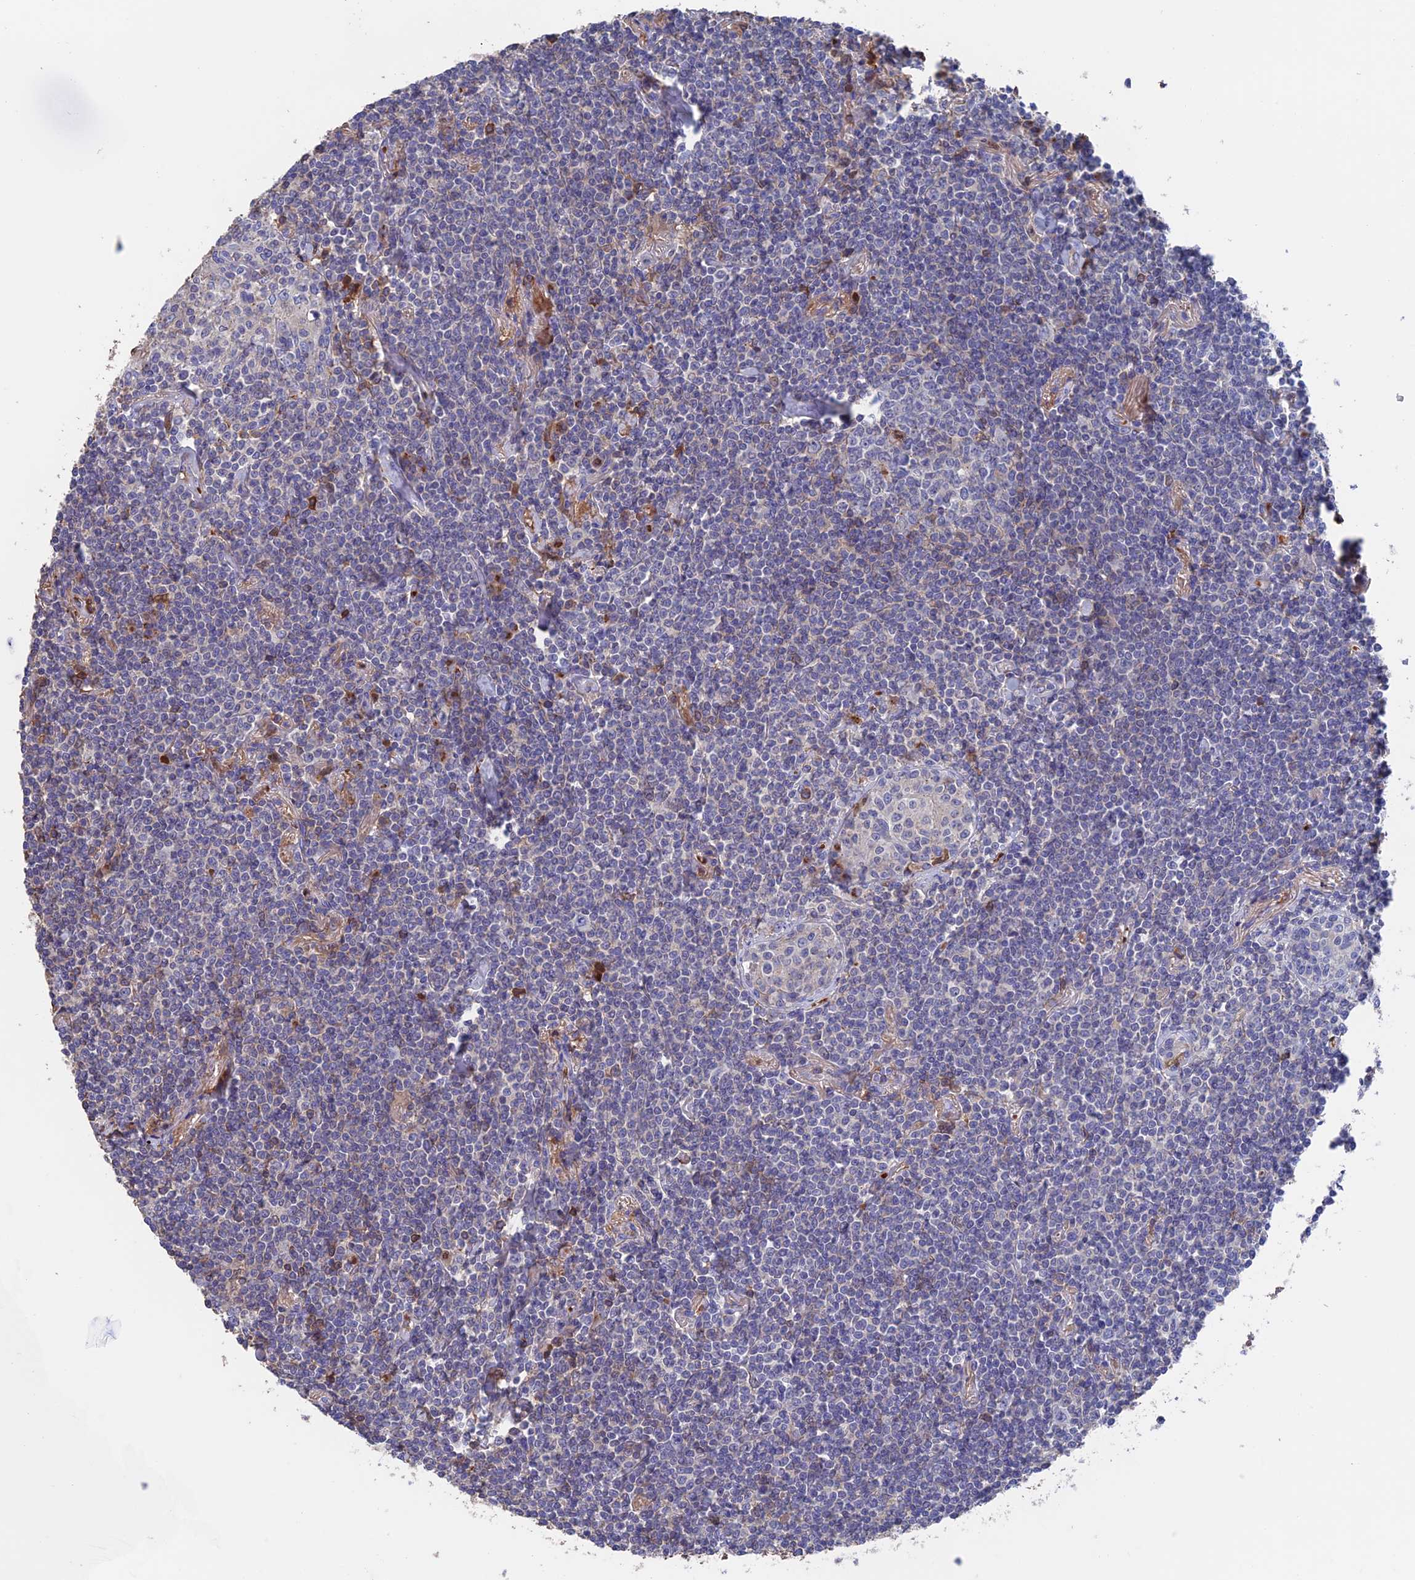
{"staining": {"intensity": "negative", "quantity": "none", "location": "none"}, "tissue": "lymphoma", "cell_type": "Tumor cells", "image_type": "cancer", "snomed": [{"axis": "morphology", "description": "Malignant lymphoma, non-Hodgkin's type, Low grade"}, {"axis": "topography", "description": "Lung"}], "caption": "Lymphoma was stained to show a protein in brown. There is no significant positivity in tumor cells. Brightfield microscopy of immunohistochemistry stained with DAB (3,3'-diaminobenzidine) (brown) and hematoxylin (blue), captured at high magnification.", "gene": "HPF1", "patient": {"sex": "female", "age": 71}}